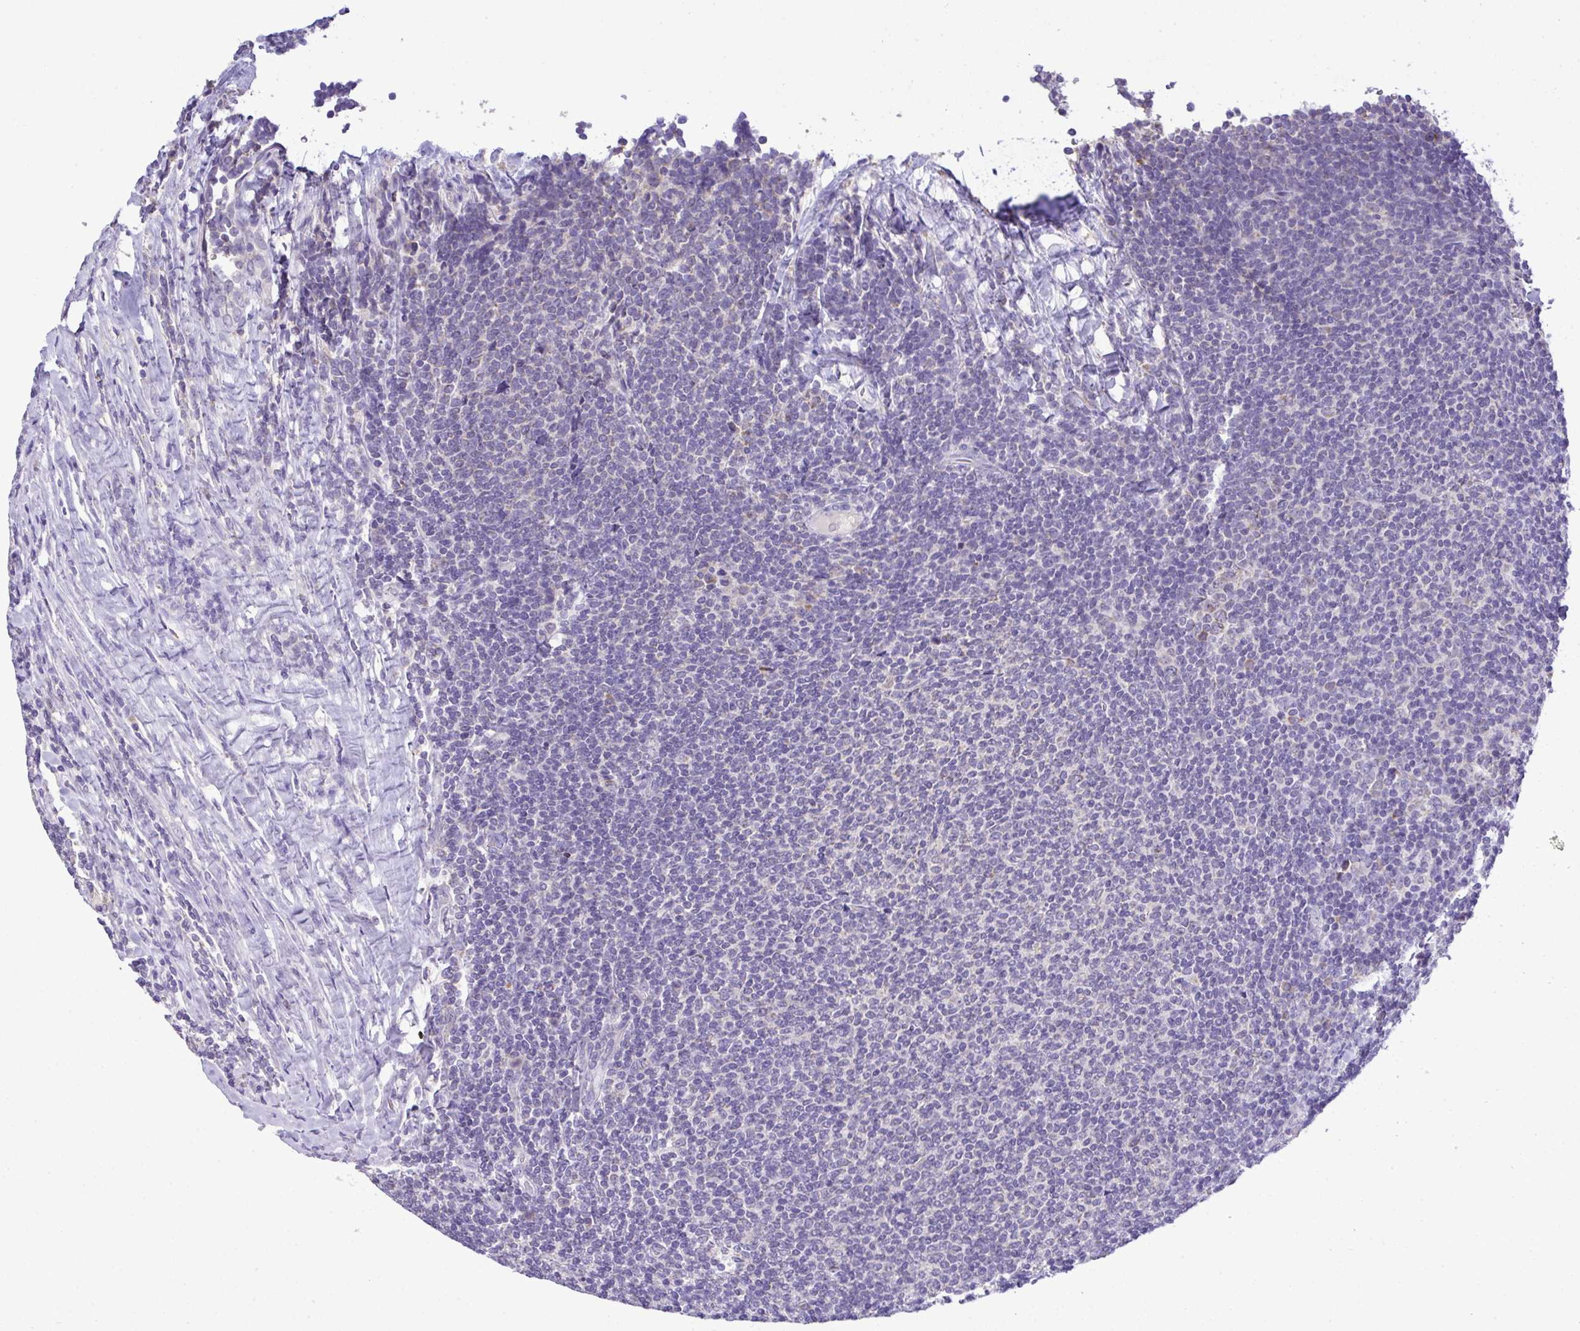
{"staining": {"intensity": "negative", "quantity": "none", "location": "none"}, "tissue": "lymphoma", "cell_type": "Tumor cells", "image_type": "cancer", "snomed": [{"axis": "morphology", "description": "Malignant lymphoma, non-Hodgkin's type, Low grade"}, {"axis": "topography", "description": "Lymph node"}], "caption": "Immunohistochemical staining of human malignant lymphoma, non-Hodgkin's type (low-grade) demonstrates no significant staining in tumor cells. (DAB immunohistochemistry with hematoxylin counter stain).", "gene": "ST8SIA2", "patient": {"sex": "male", "age": 52}}